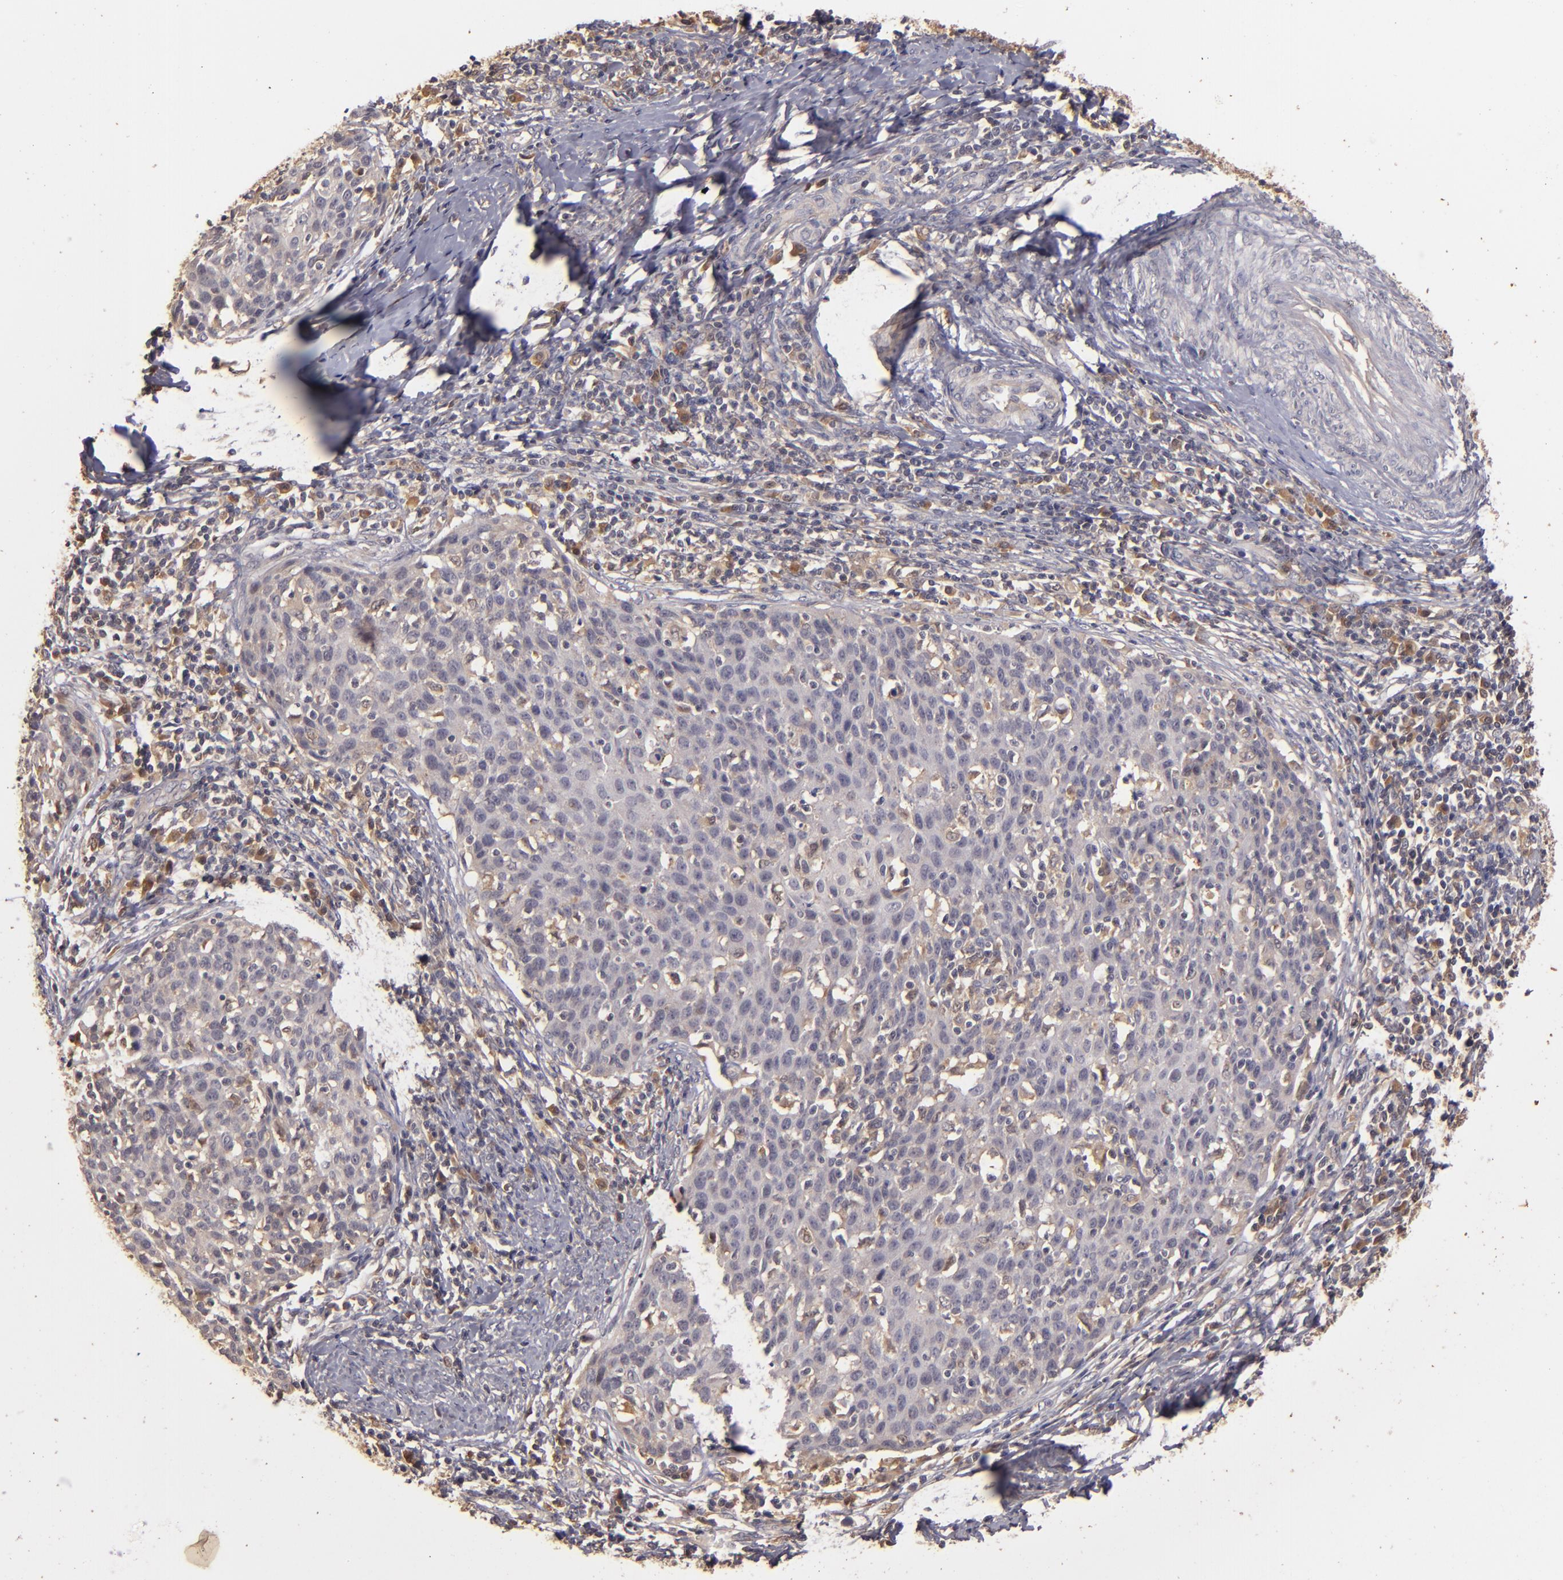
{"staining": {"intensity": "weak", "quantity": ">75%", "location": "cytoplasmic/membranous"}, "tissue": "cervical cancer", "cell_type": "Tumor cells", "image_type": "cancer", "snomed": [{"axis": "morphology", "description": "Squamous cell carcinoma, NOS"}, {"axis": "topography", "description": "Cervix"}], "caption": "Immunohistochemical staining of cervical cancer (squamous cell carcinoma) demonstrates weak cytoplasmic/membranous protein expression in approximately >75% of tumor cells. (DAB IHC with brightfield microscopy, high magnification).", "gene": "PRKCD", "patient": {"sex": "female", "age": 38}}